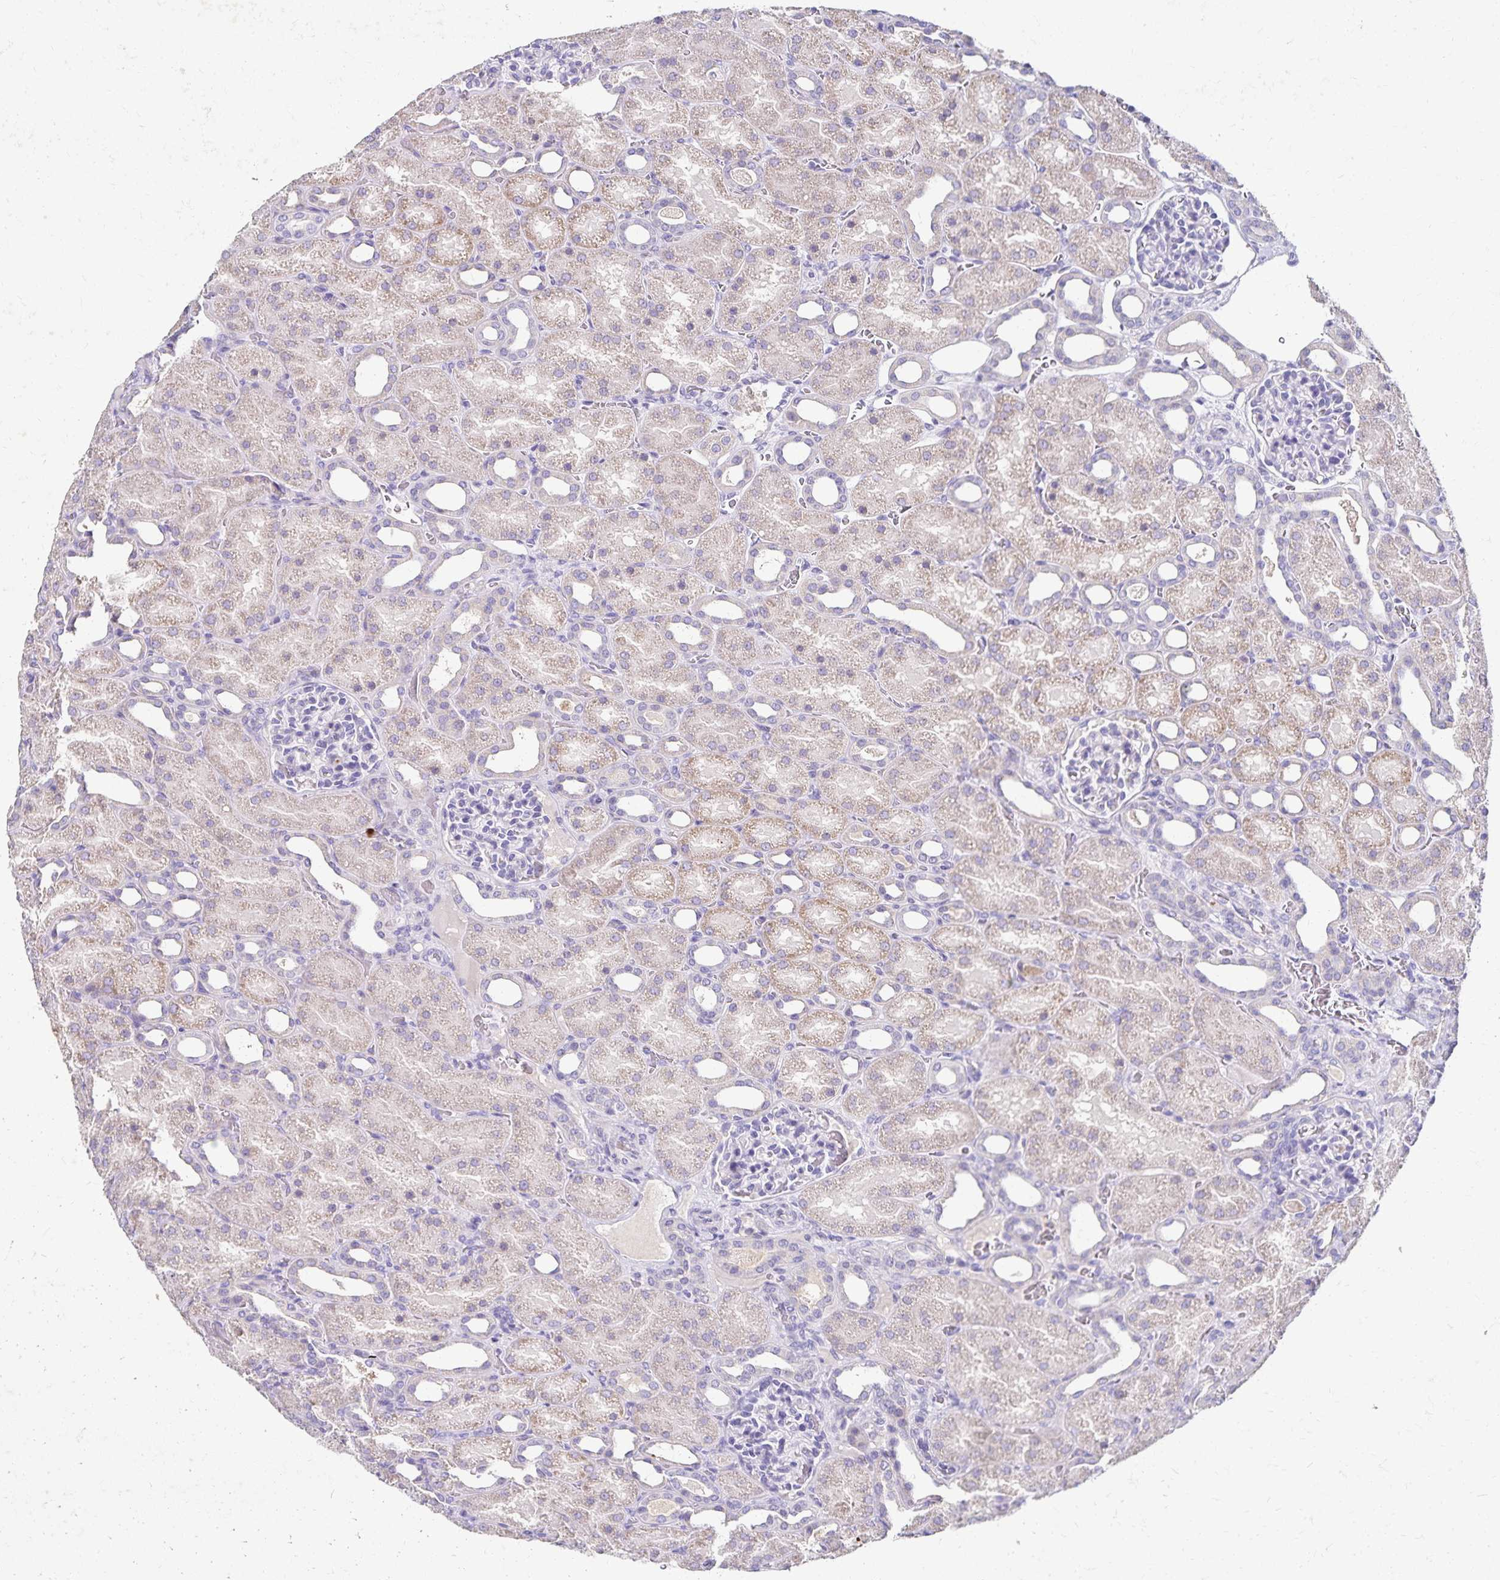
{"staining": {"intensity": "negative", "quantity": "none", "location": "none"}, "tissue": "kidney", "cell_type": "Cells in glomeruli", "image_type": "normal", "snomed": [{"axis": "morphology", "description": "Normal tissue, NOS"}, {"axis": "topography", "description": "Kidney"}], "caption": "The micrograph displays no staining of cells in glomeruli in benign kidney.", "gene": "PAX5", "patient": {"sex": "male", "age": 2}}